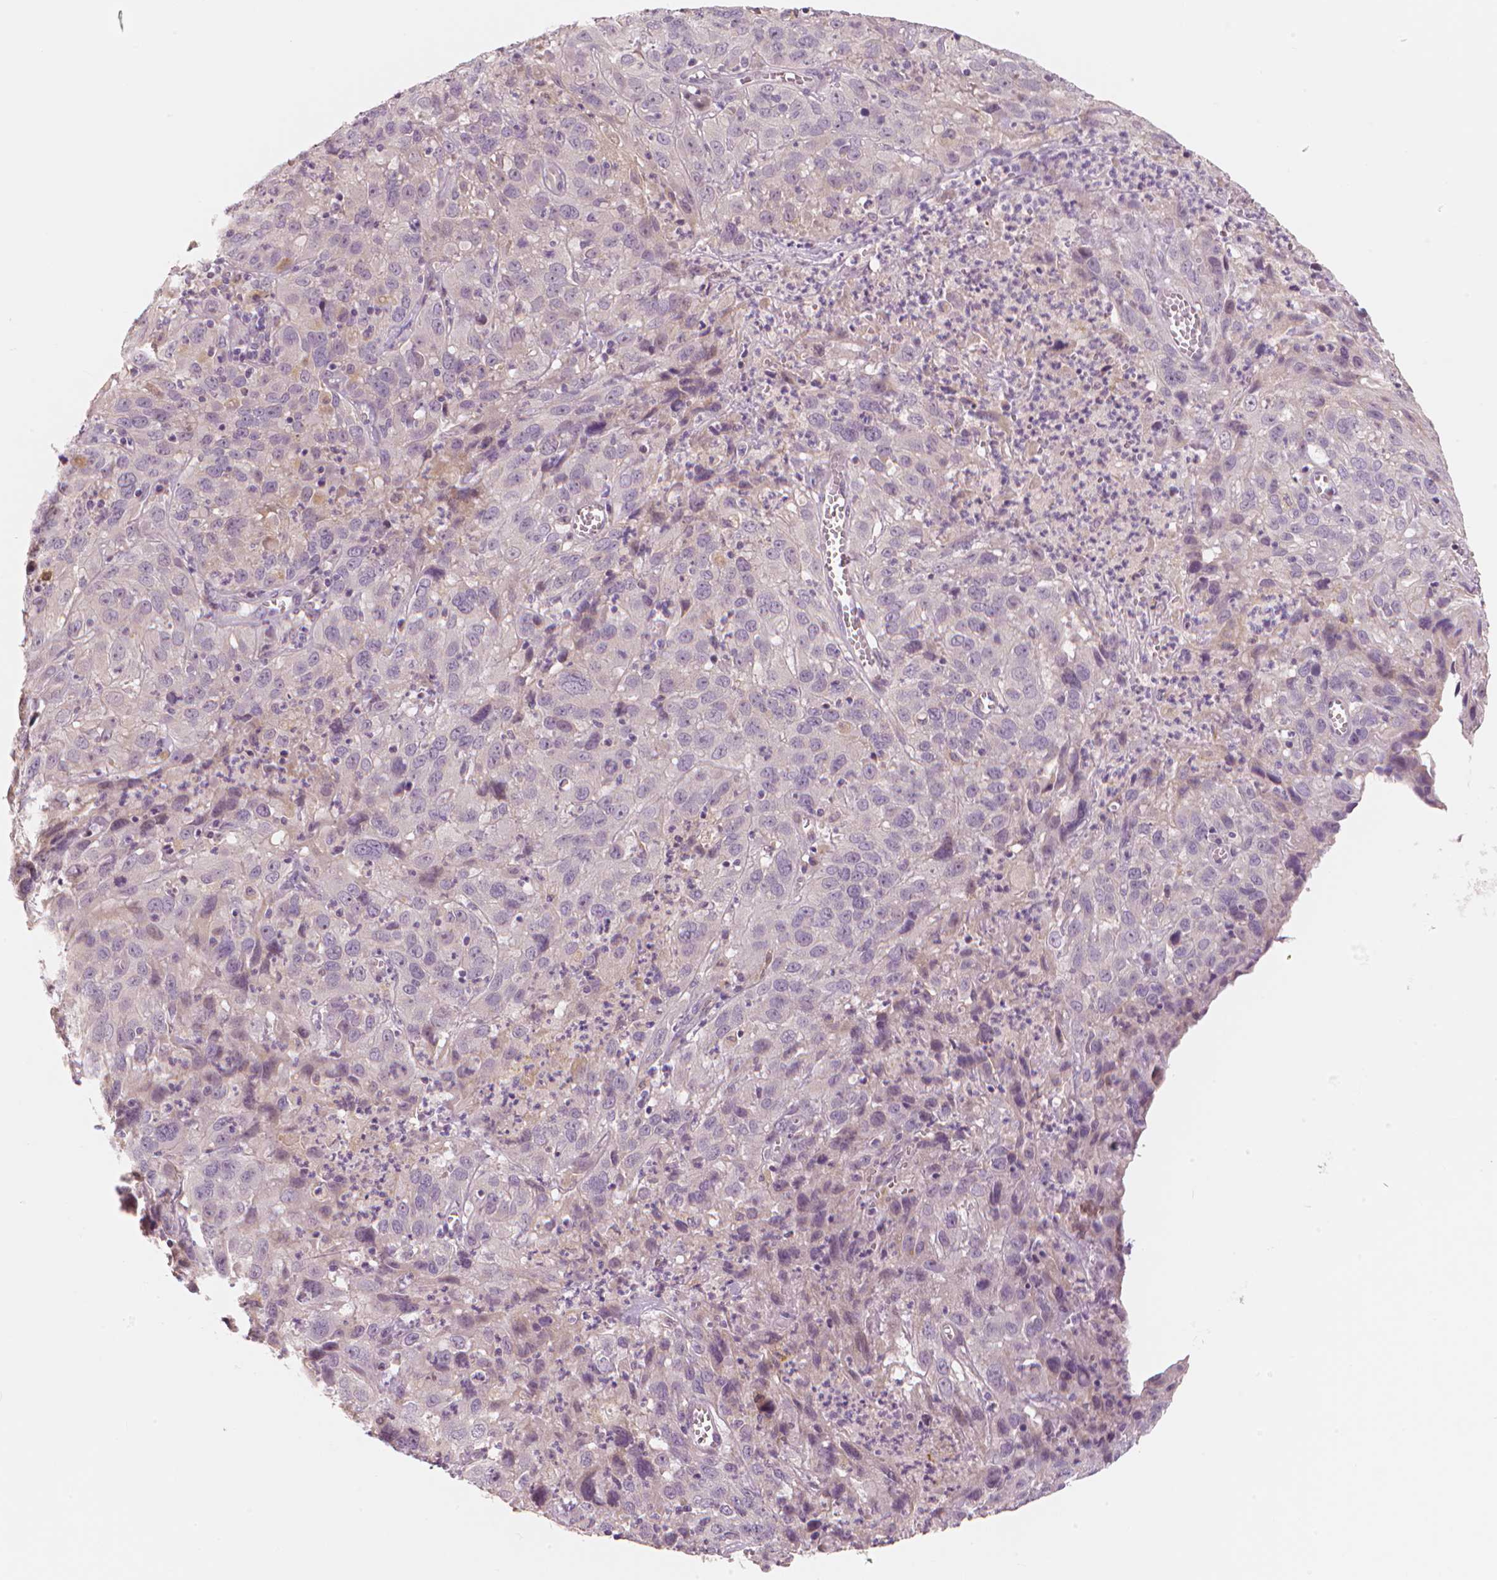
{"staining": {"intensity": "negative", "quantity": "none", "location": "none"}, "tissue": "cervical cancer", "cell_type": "Tumor cells", "image_type": "cancer", "snomed": [{"axis": "morphology", "description": "Squamous cell carcinoma, NOS"}, {"axis": "topography", "description": "Cervix"}], "caption": "Human cervical squamous cell carcinoma stained for a protein using immunohistochemistry reveals no positivity in tumor cells.", "gene": "RNASE7", "patient": {"sex": "female", "age": 32}}